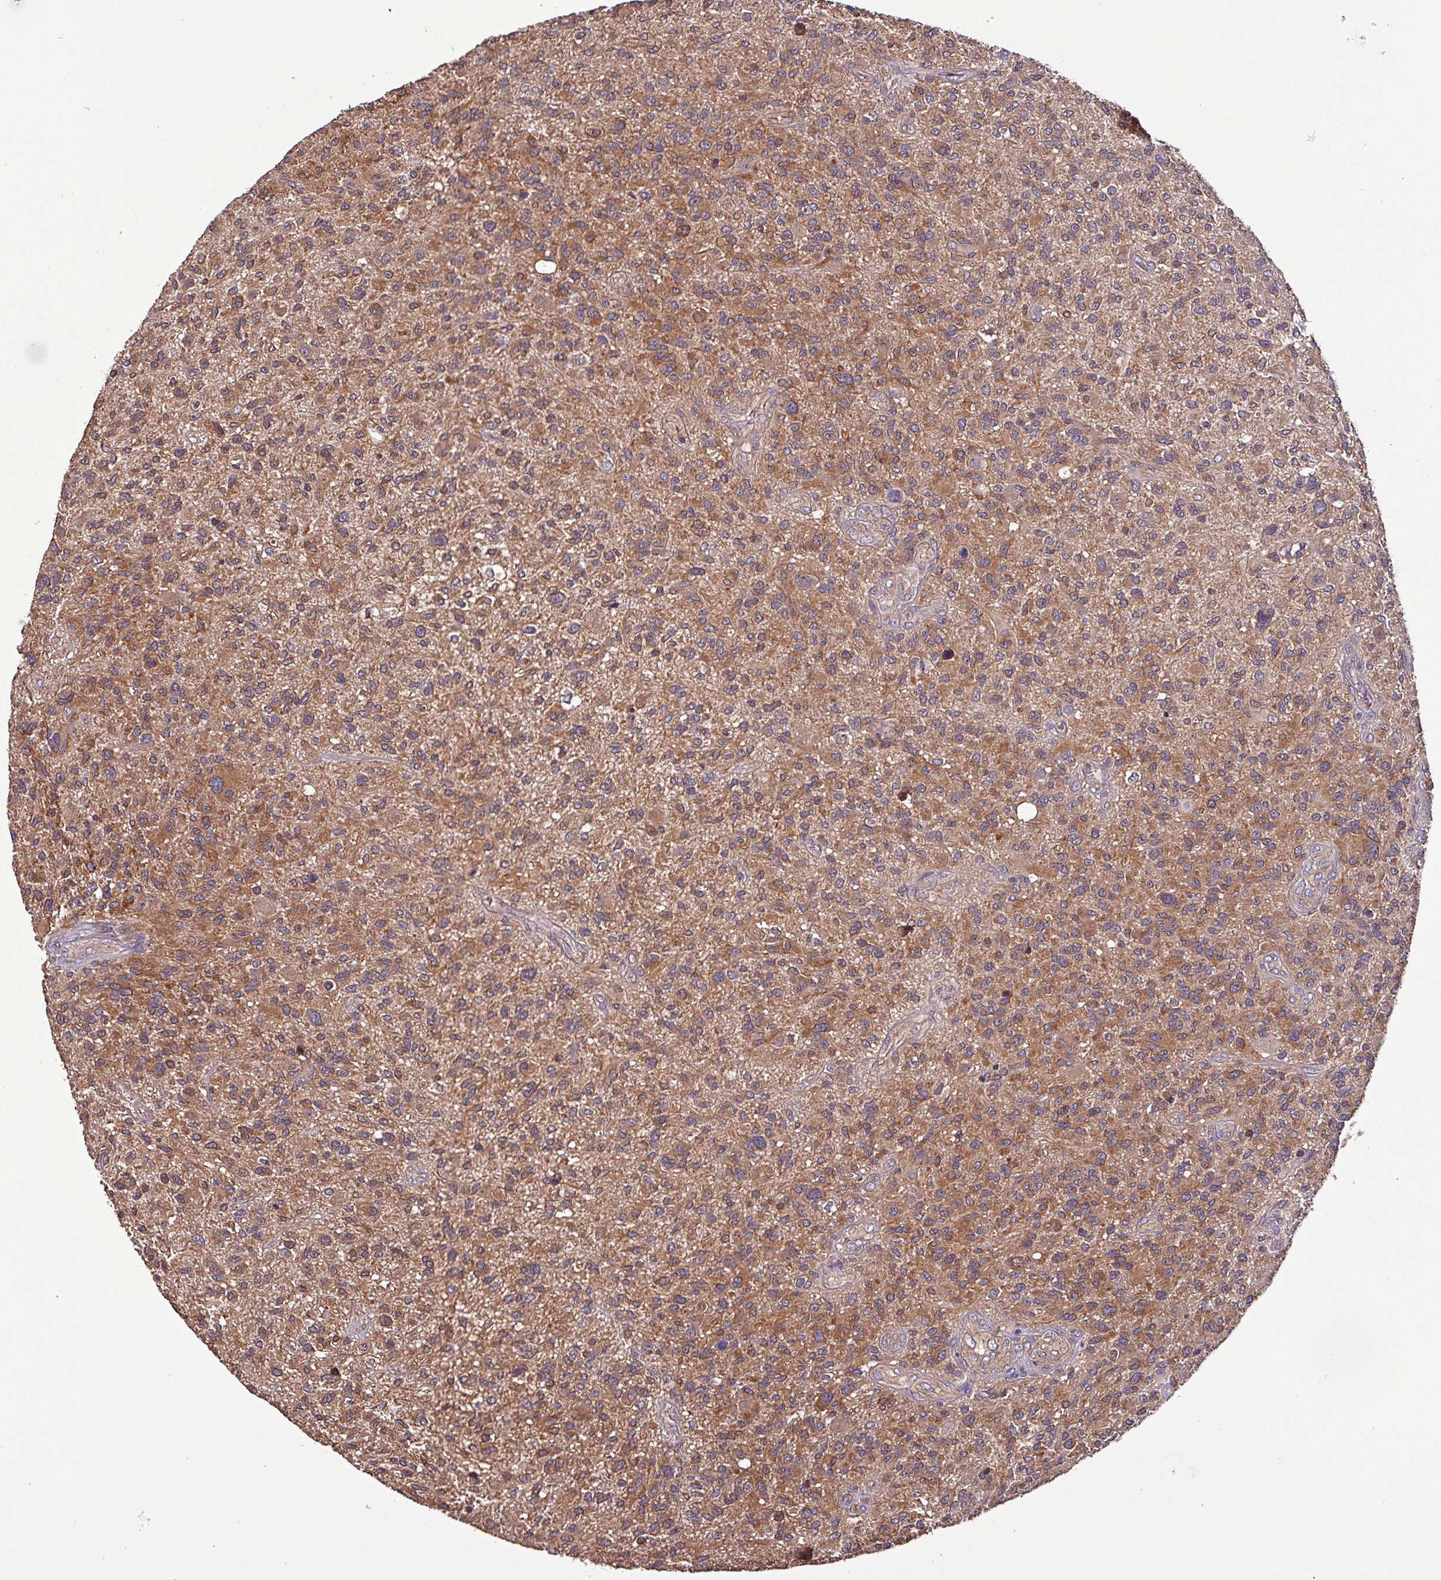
{"staining": {"intensity": "moderate", "quantity": ">75%", "location": "cytoplasmic/membranous"}, "tissue": "glioma", "cell_type": "Tumor cells", "image_type": "cancer", "snomed": [{"axis": "morphology", "description": "Glioma, malignant, High grade"}, {"axis": "topography", "description": "Brain"}], "caption": "Malignant glioma (high-grade) tissue demonstrates moderate cytoplasmic/membranous expression in approximately >75% of tumor cells", "gene": "PAFAH1B2", "patient": {"sex": "male", "age": 47}}